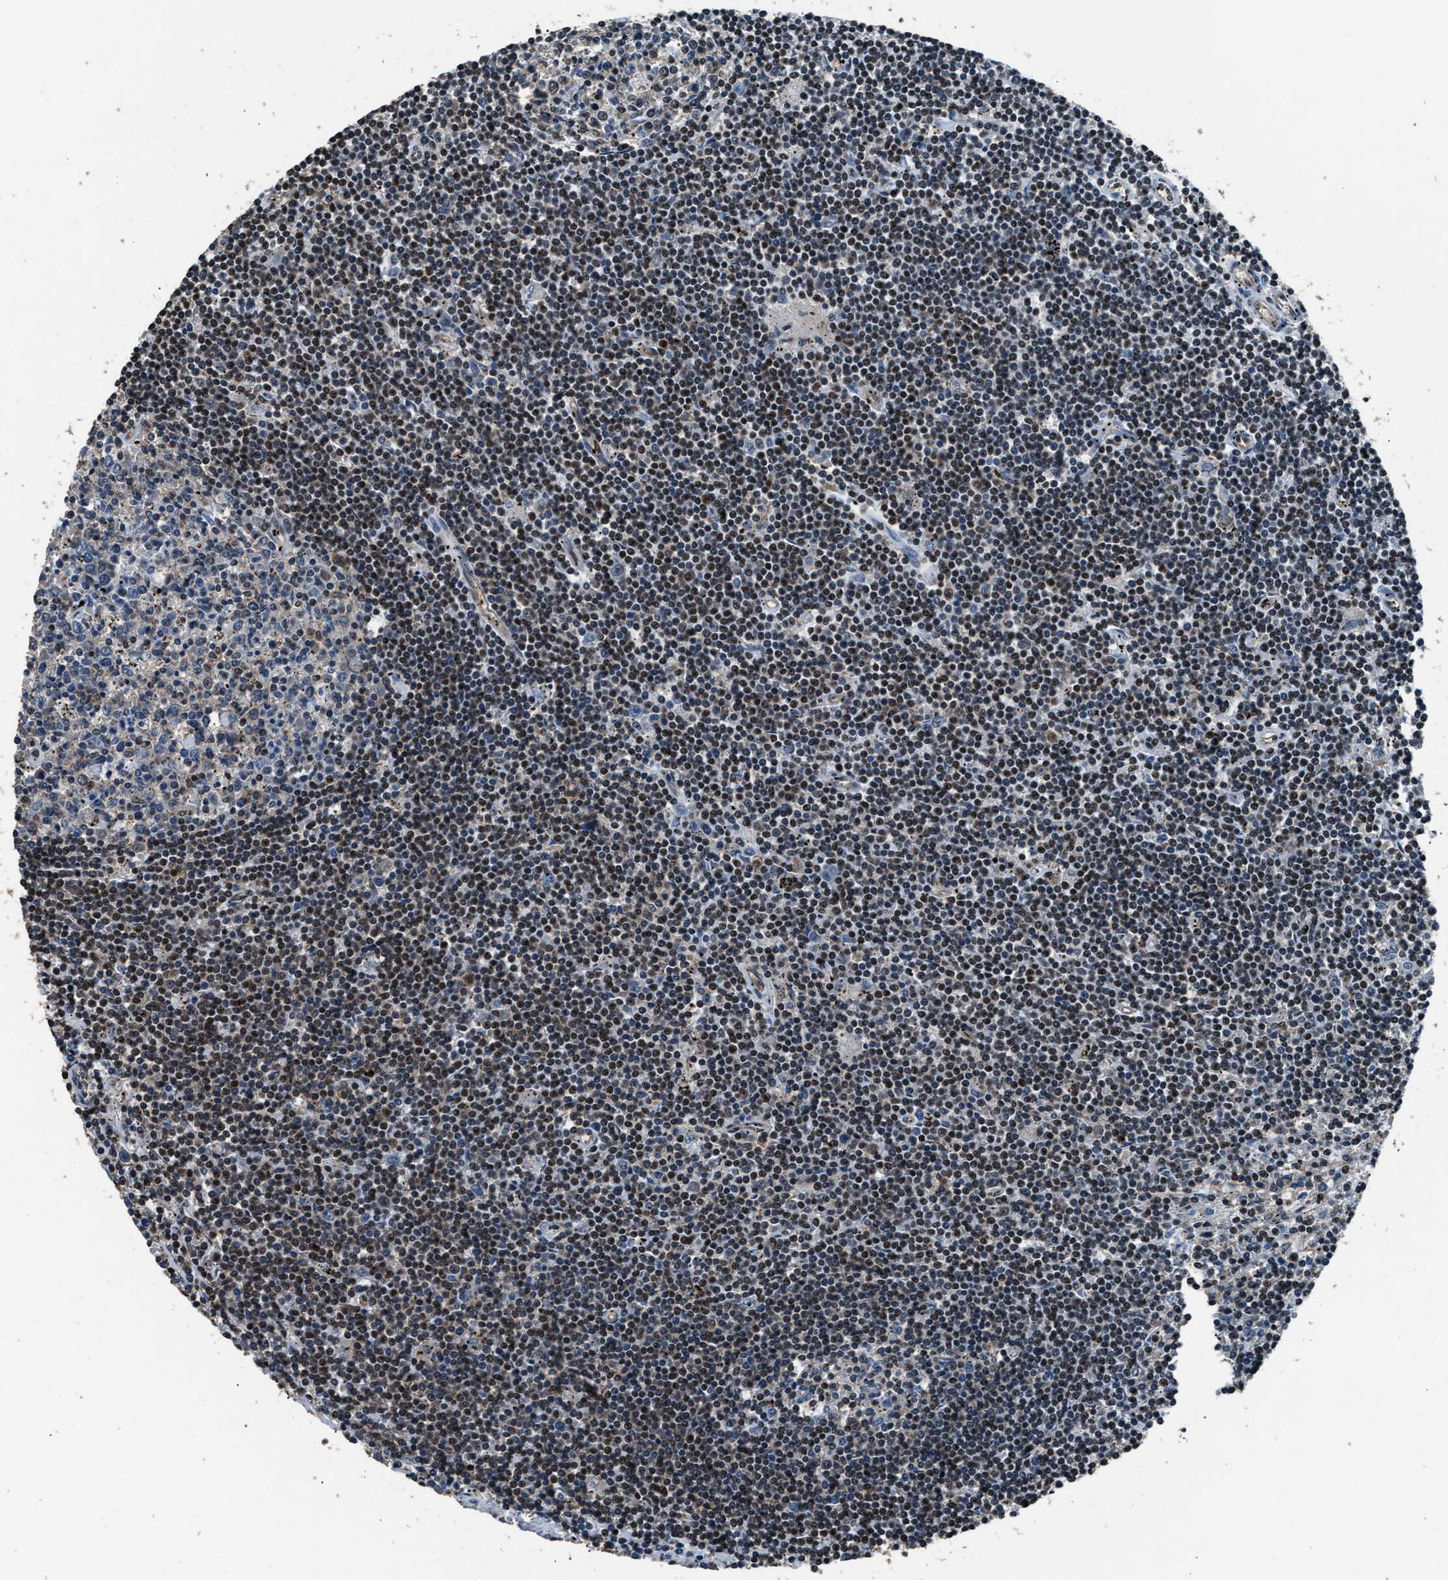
{"staining": {"intensity": "weak", "quantity": "25%-75%", "location": "nuclear"}, "tissue": "lymphoma", "cell_type": "Tumor cells", "image_type": "cancer", "snomed": [{"axis": "morphology", "description": "Malignant lymphoma, non-Hodgkin's type, Low grade"}, {"axis": "topography", "description": "Spleen"}], "caption": "Protein expression analysis of human lymphoma reveals weak nuclear positivity in approximately 25%-75% of tumor cells. (DAB = brown stain, brightfield microscopy at high magnification).", "gene": "DFFA", "patient": {"sex": "male", "age": 76}}